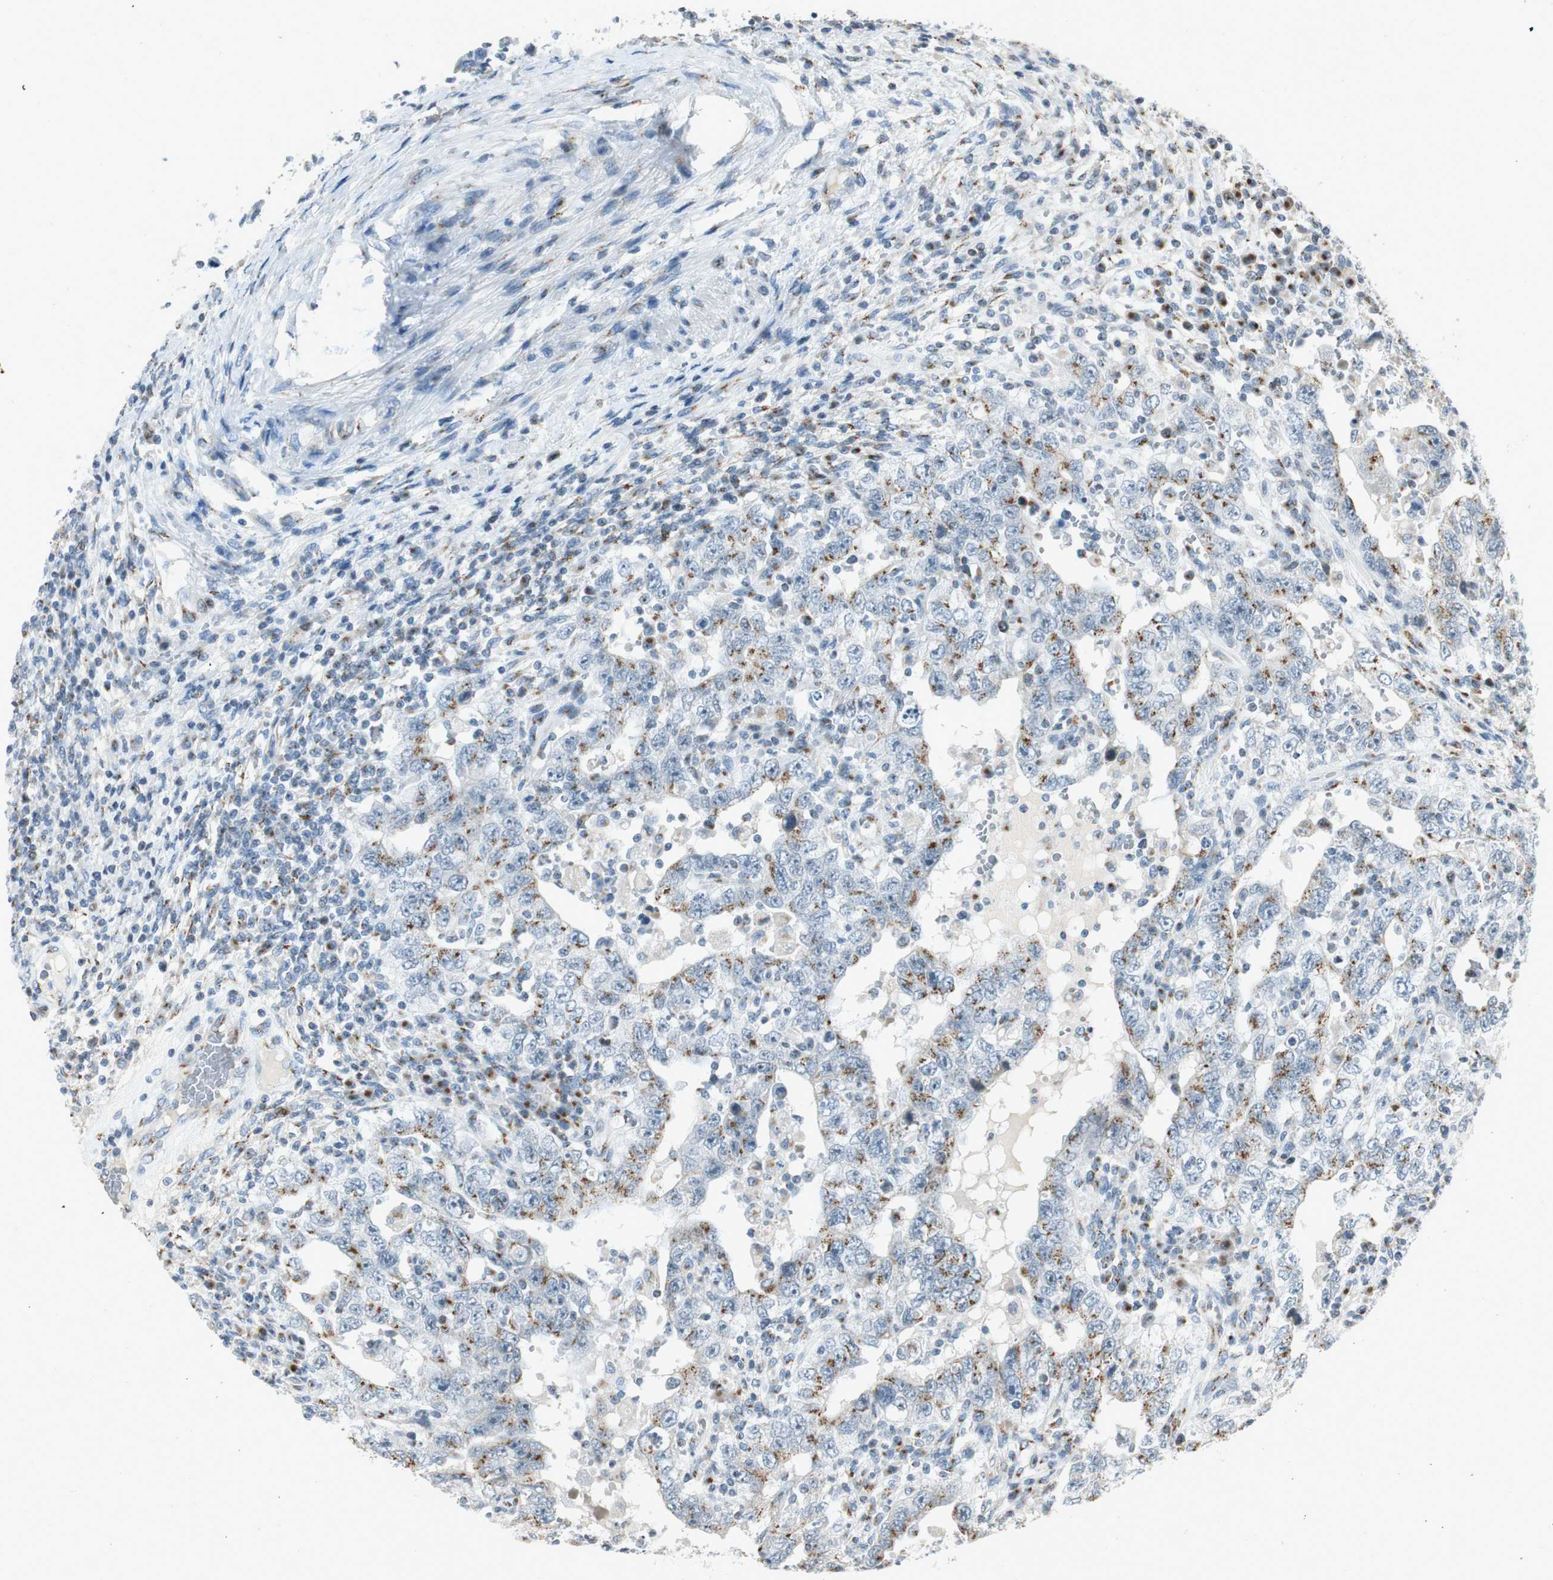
{"staining": {"intensity": "weak", "quantity": ">75%", "location": "cytoplasmic/membranous"}, "tissue": "testis cancer", "cell_type": "Tumor cells", "image_type": "cancer", "snomed": [{"axis": "morphology", "description": "Carcinoma, Embryonal, NOS"}, {"axis": "topography", "description": "Testis"}], "caption": "Protein staining demonstrates weak cytoplasmic/membranous staining in approximately >75% of tumor cells in embryonal carcinoma (testis). (DAB IHC with brightfield microscopy, high magnification).", "gene": "NEO1", "patient": {"sex": "male", "age": 26}}